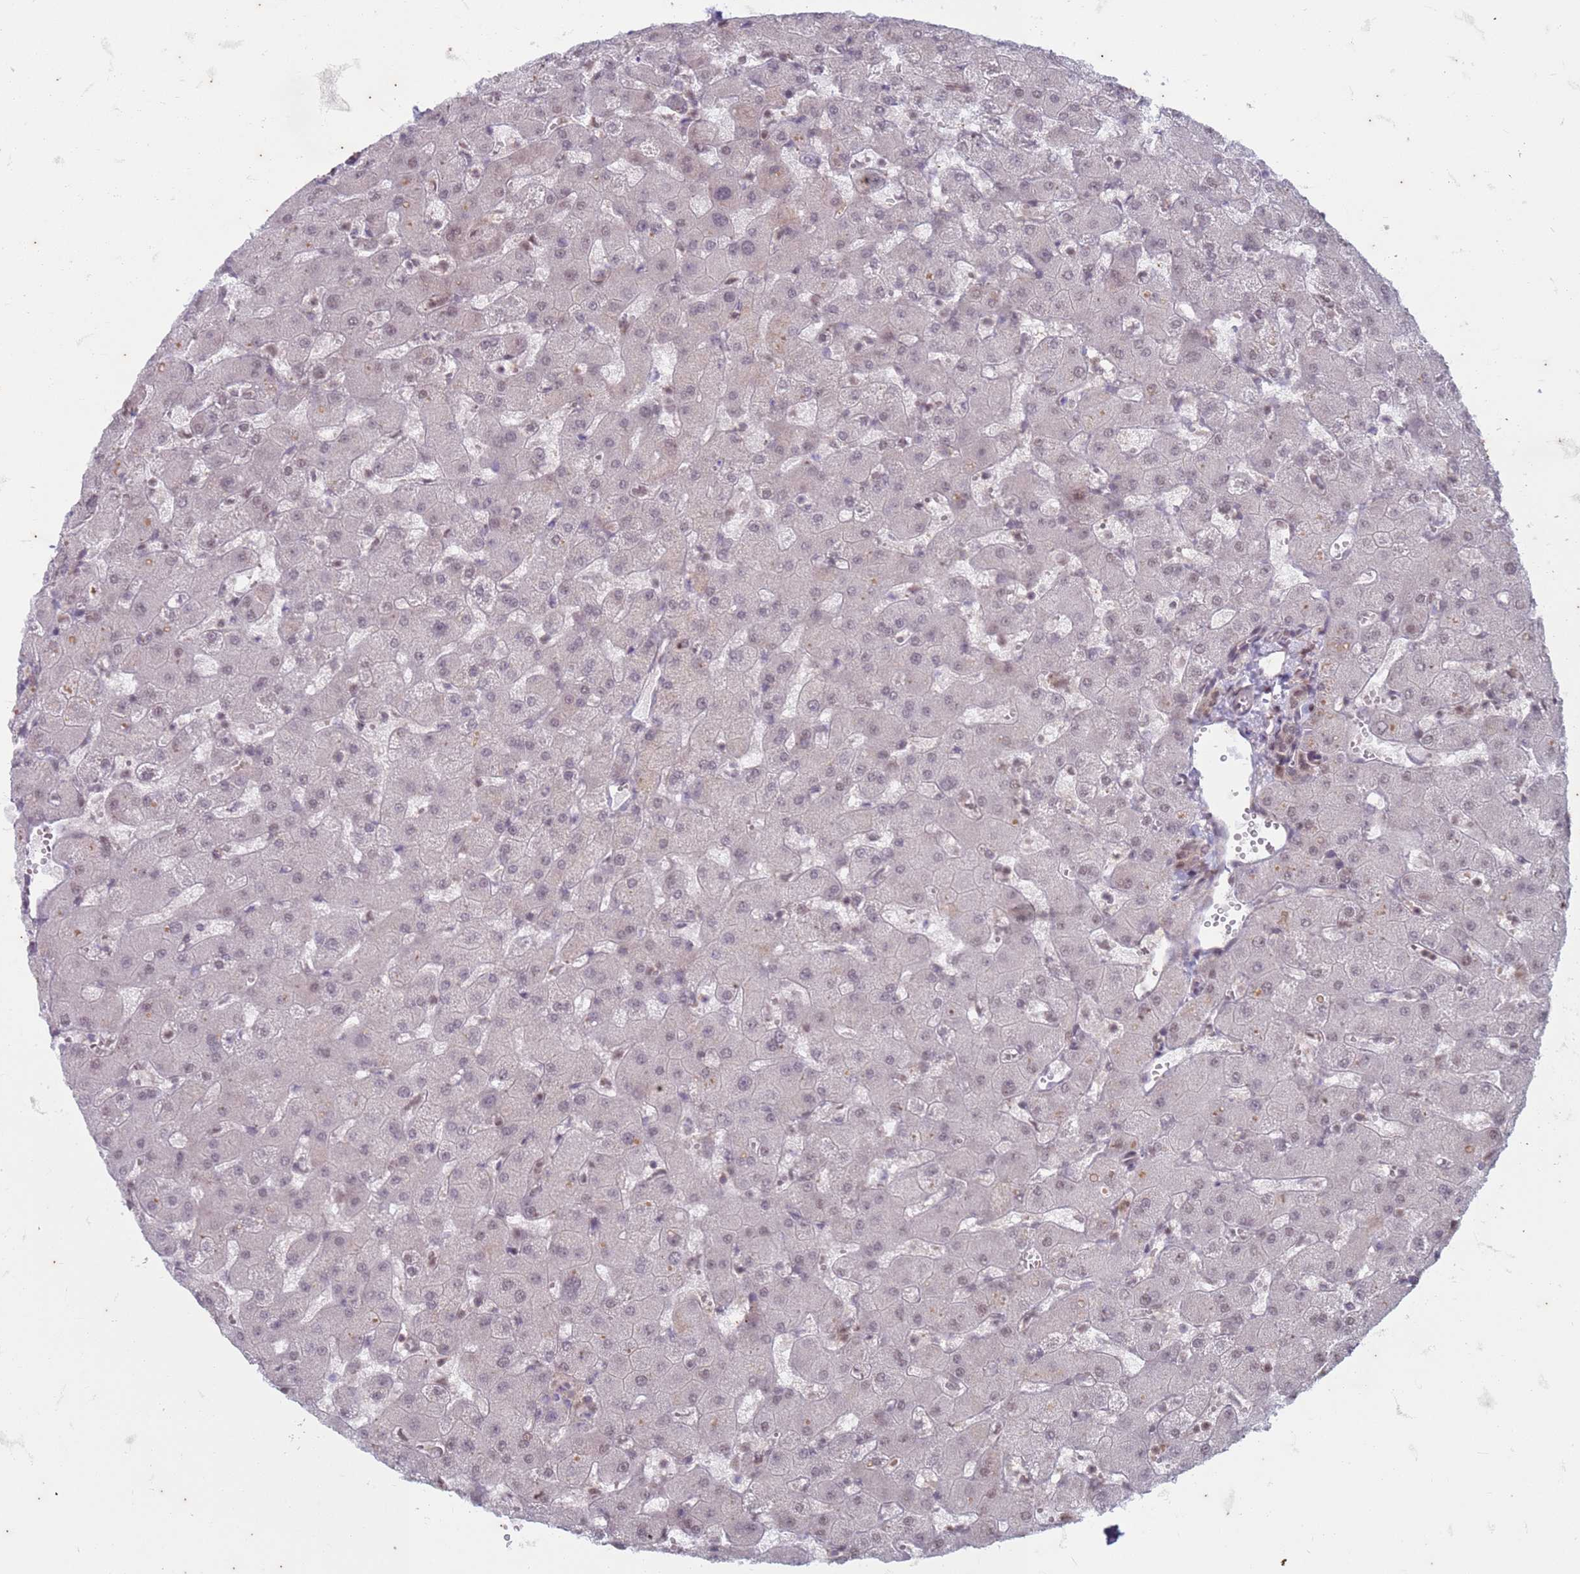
{"staining": {"intensity": "moderate", "quantity": "<25%", "location": "nuclear"}, "tissue": "liver", "cell_type": "Cholangiocytes", "image_type": "normal", "snomed": [{"axis": "morphology", "description": "Normal tissue, NOS"}, {"axis": "topography", "description": "Liver"}], "caption": "Protein staining by immunohistochemistry (IHC) exhibits moderate nuclear expression in approximately <25% of cholangiocytes in benign liver.", "gene": "TRMT6", "patient": {"sex": "female", "age": 63}}